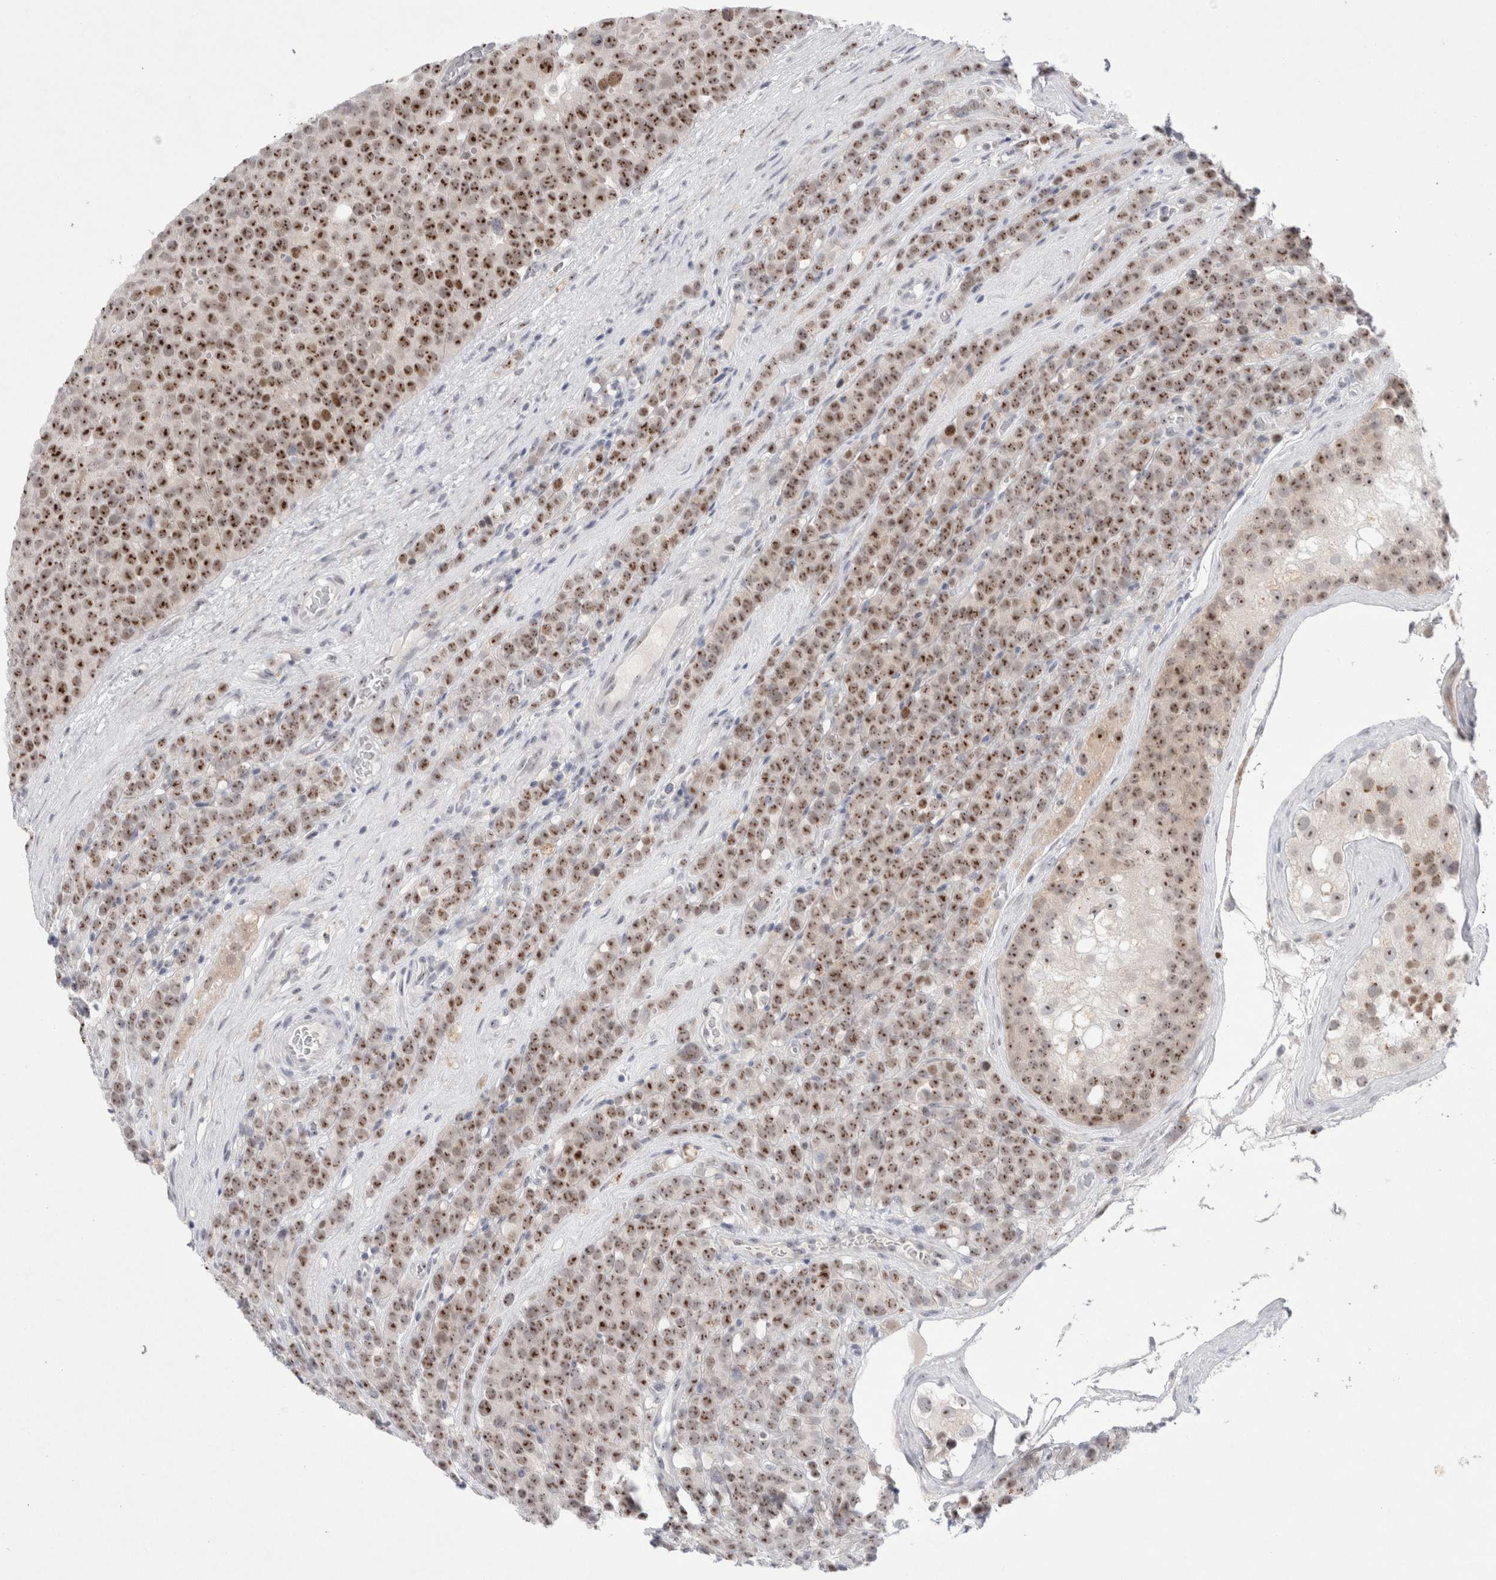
{"staining": {"intensity": "strong", "quantity": ">75%", "location": "nuclear"}, "tissue": "testis cancer", "cell_type": "Tumor cells", "image_type": "cancer", "snomed": [{"axis": "morphology", "description": "Seminoma, NOS"}, {"axis": "topography", "description": "Testis"}], "caption": "DAB immunohistochemical staining of testis cancer (seminoma) shows strong nuclear protein staining in approximately >75% of tumor cells.", "gene": "CERS5", "patient": {"sex": "male", "age": 71}}